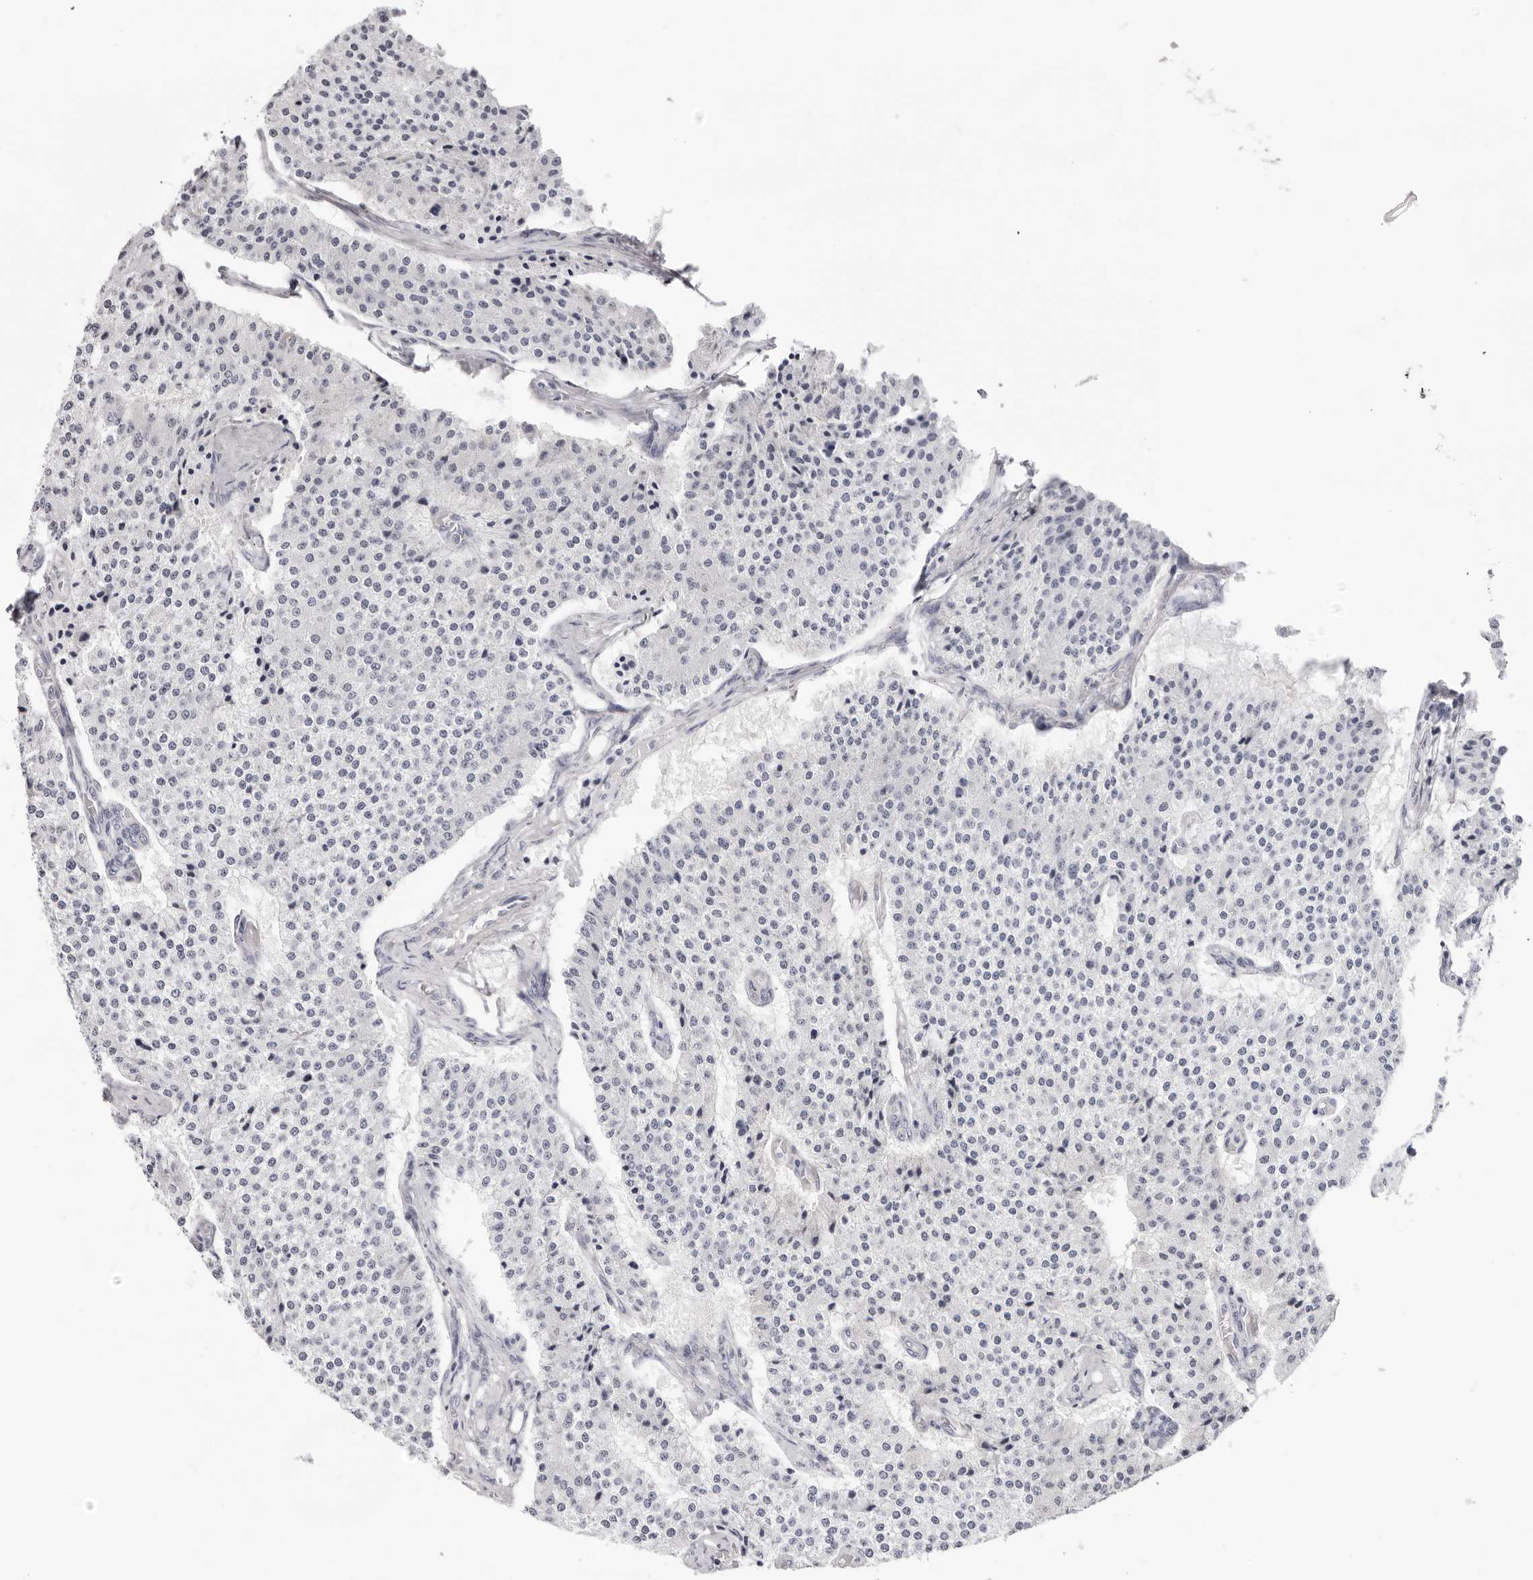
{"staining": {"intensity": "negative", "quantity": "none", "location": "none"}, "tissue": "carcinoid", "cell_type": "Tumor cells", "image_type": "cancer", "snomed": [{"axis": "morphology", "description": "Carcinoid, malignant, NOS"}, {"axis": "topography", "description": "Colon"}], "caption": "This image is of malignant carcinoid stained with immunohistochemistry (IHC) to label a protein in brown with the nuclei are counter-stained blue. There is no expression in tumor cells.", "gene": "INSL3", "patient": {"sex": "female", "age": 52}}